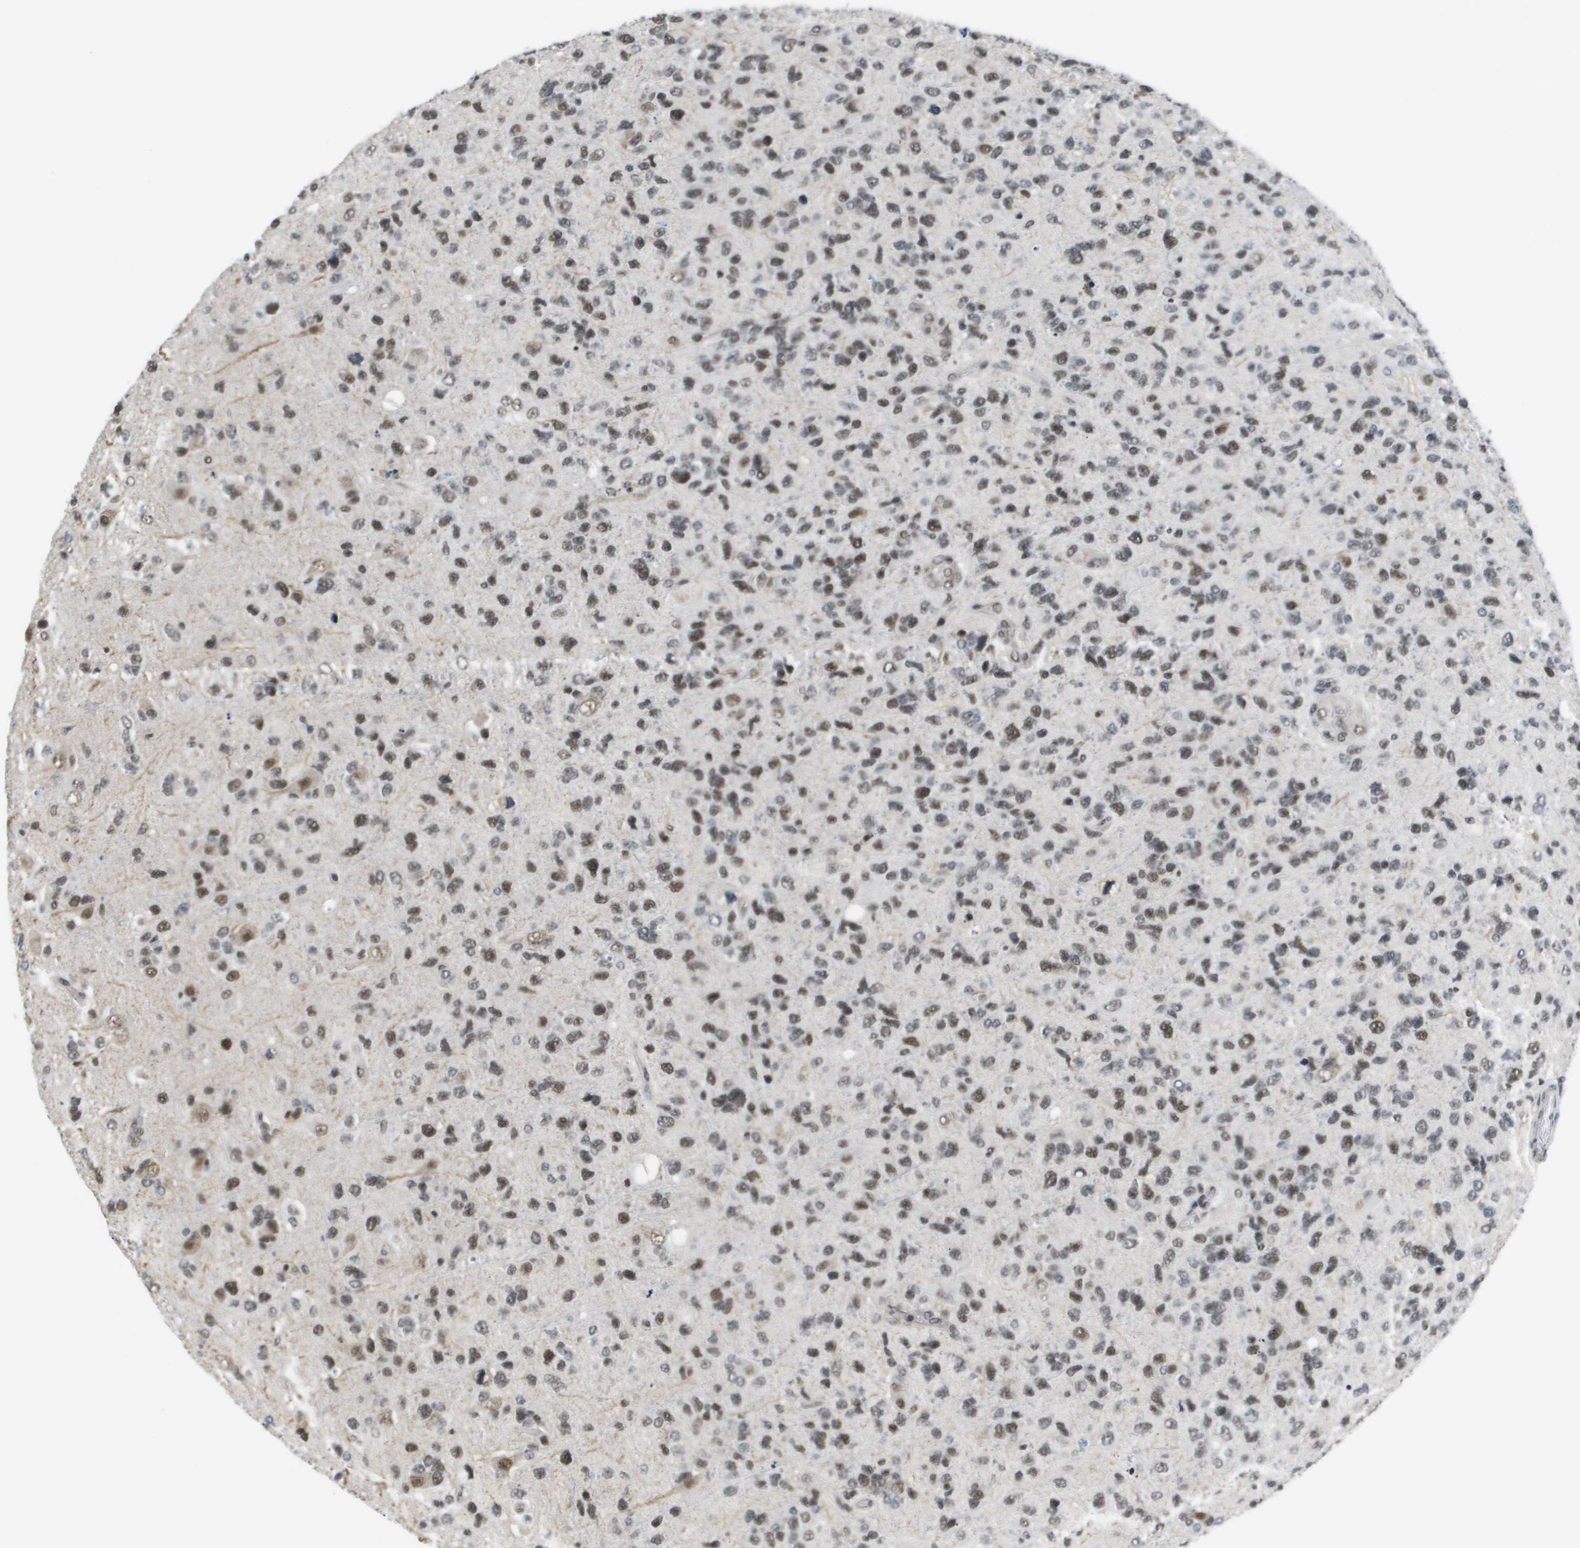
{"staining": {"intensity": "moderate", "quantity": ">75%", "location": "nuclear"}, "tissue": "glioma", "cell_type": "Tumor cells", "image_type": "cancer", "snomed": [{"axis": "morphology", "description": "Glioma, malignant, High grade"}, {"axis": "topography", "description": "Brain"}], "caption": "Immunohistochemistry histopathology image of neoplastic tissue: human glioma stained using IHC reveals medium levels of moderate protein expression localized specifically in the nuclear of tumor cells, appearing as a nuclear brown color.", "gene": "ISY1", "patient": {"sex": "female", "age": 58}}